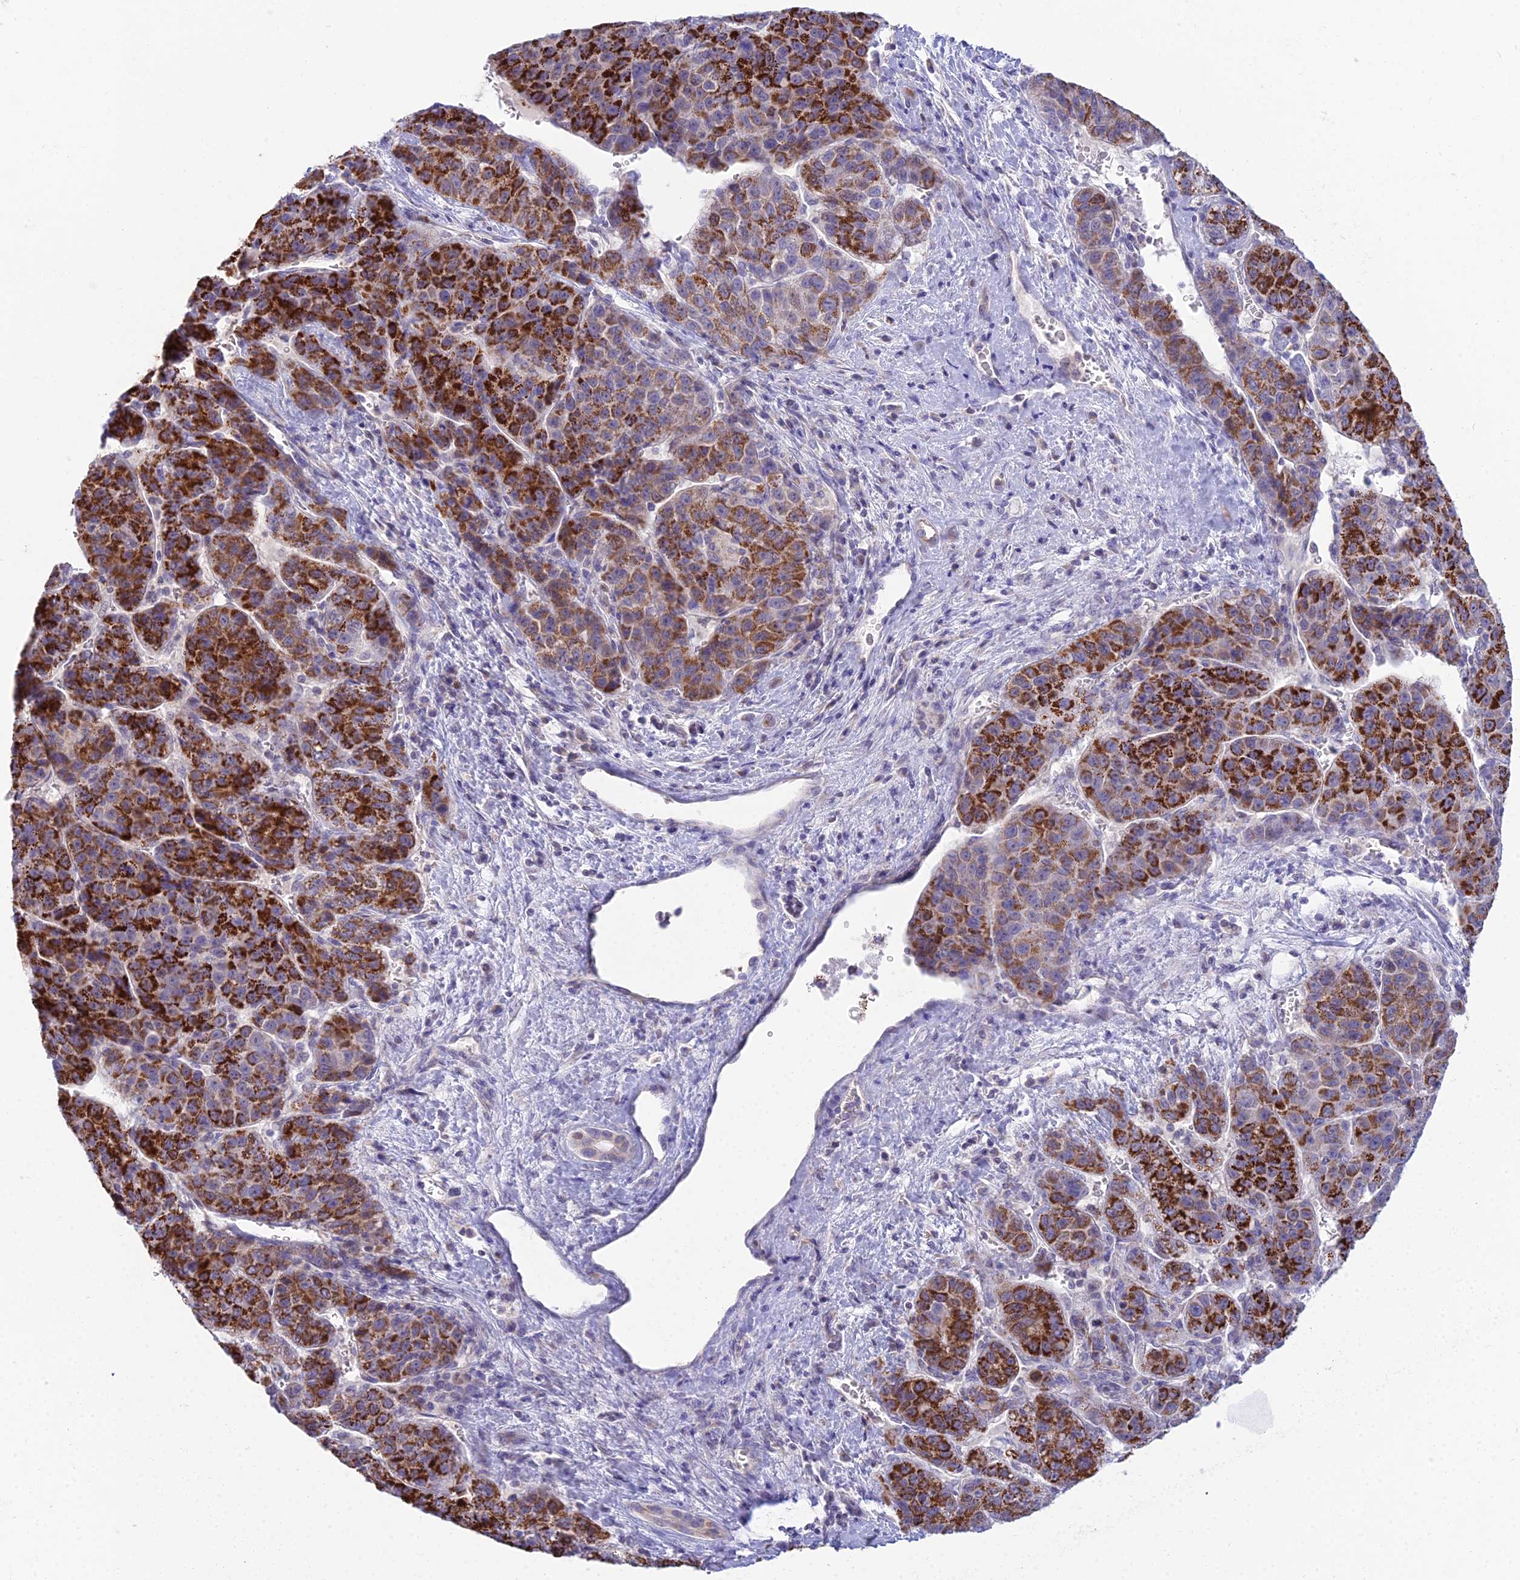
{"staining": {"intensity": "strong", "quantity": ">75%", "location": "cytoplasmic/membranous"}, "tissue": "liver cancer", "cell_type": "Tumor cells", "image_type": "cancer", "snomed": [{"axis": "morphology", "description": "Carcinoma, Hepatocellular, NOS"}, {"axis": "topography", "description": "Liver"}], "caption": "Tumor cells display strong cytoplasmic/membranous positivity in approximately >75% of cells in liver cancer (hepatocellular carcinoma). The staining was performed using DAB (3,3'-diaminobenzidine) to visualize the protein expression in brown, while the nuclei were stained in blue with hematoxylin (Magnification: 20x).", "gene": "CFAP206", "patient": {"sex": "female", "age": 53}}